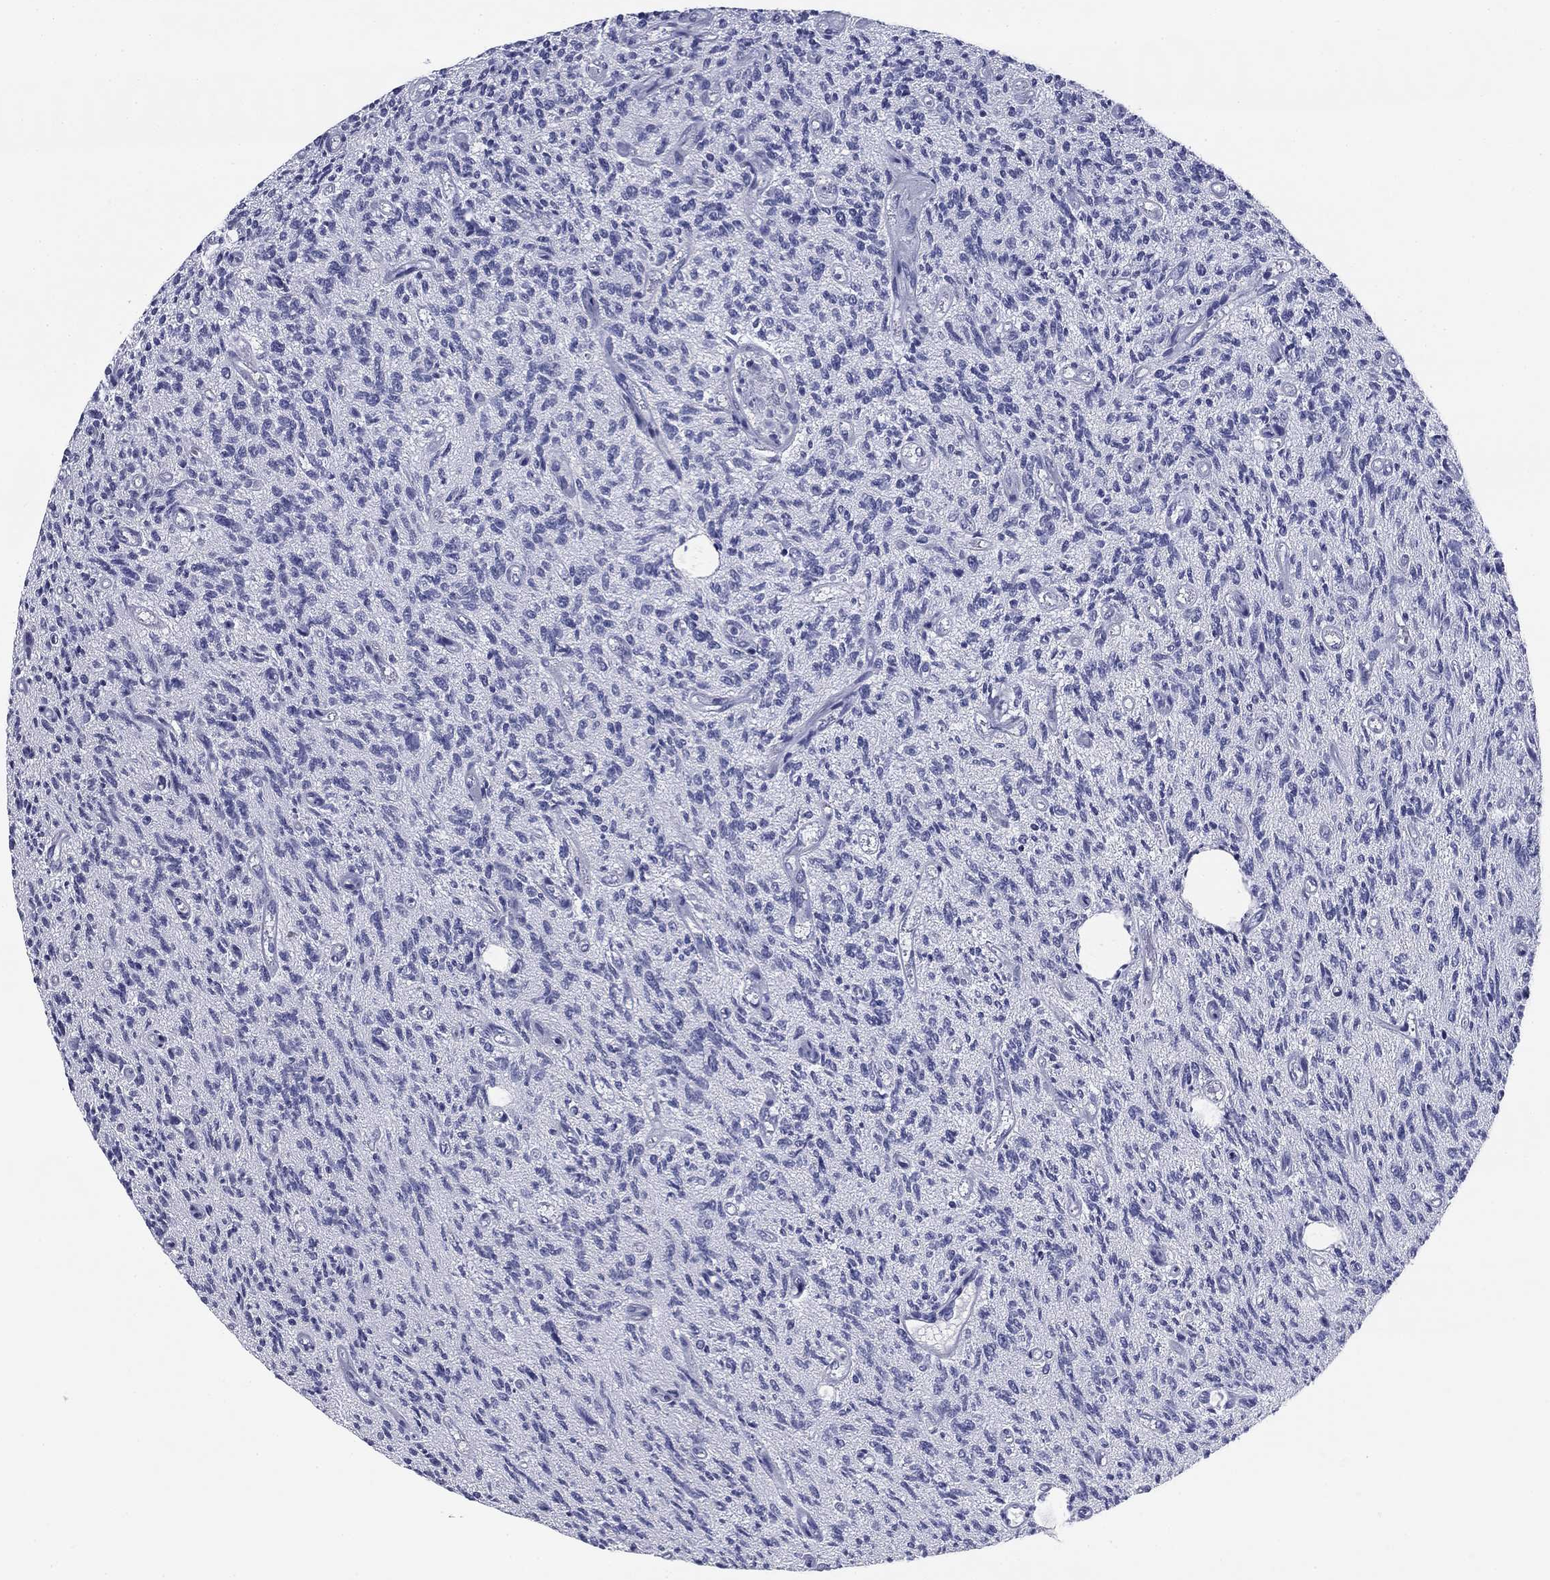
{"staining": {"intensity": "negative", "quantity": "none", "location": "none"}, "tissue": "glioma", "cell_type": "Tumor cells", "image_type": "cancer", "snomed": [{"axis": "morphology", "description": "Glioma, malignant, High grade"}, {"axis": "topography", "description": "Brain"}], "caption": "There is no significant expression in tumor cells of malignant glioma (high-grade).", "gene": "REXO5", "patient": {"sex": "male", "age": 64}}